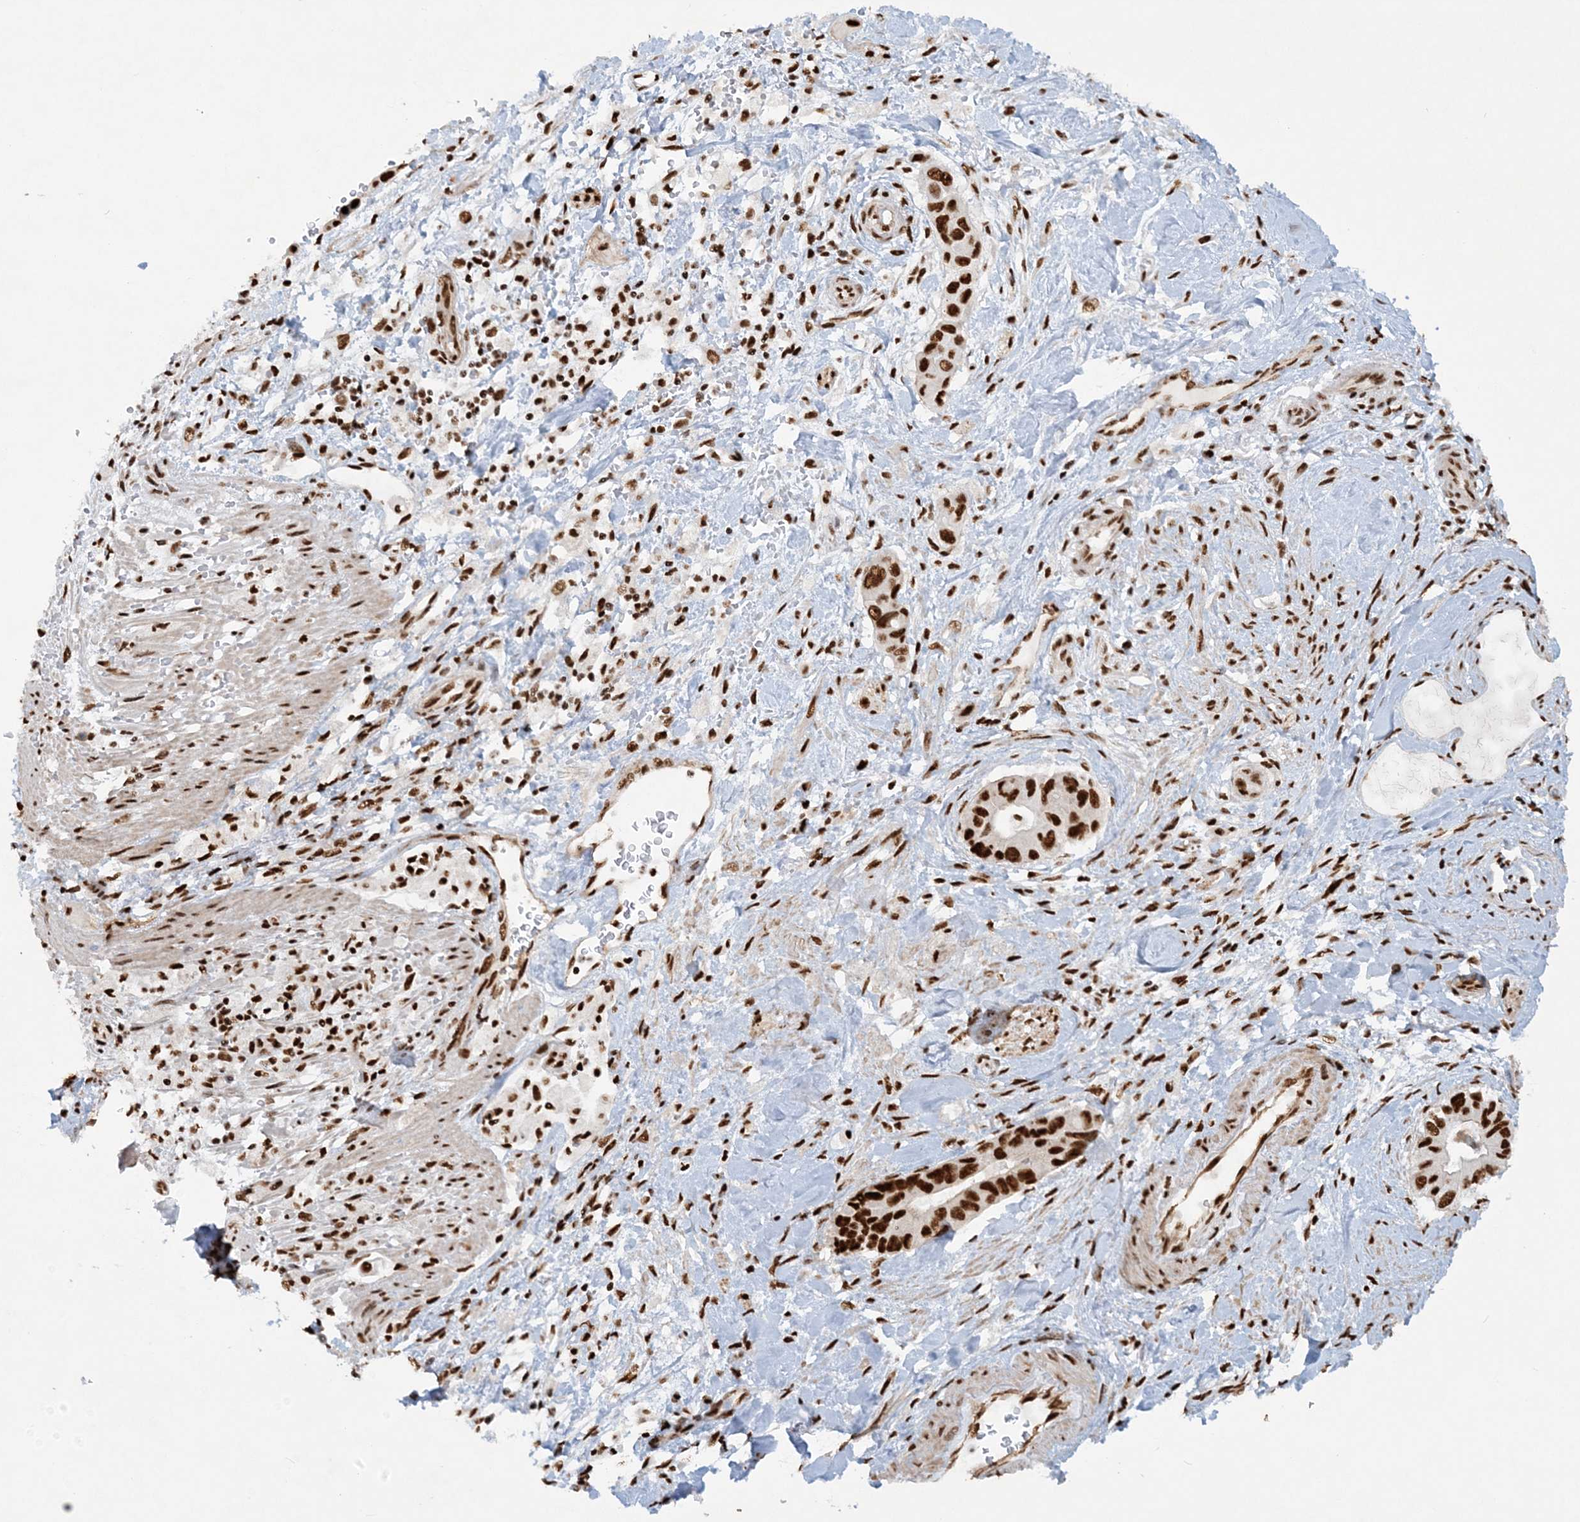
{"staining": {"intensity": "strong", "quantity": ">75%", "location": "nuclear"}, "tissue": "pancreatic cancer", "cell_type": "Tumor cells", "image_type": "cancer", "snomed": [{"axis": "morphology", "description": "Adenocarcinoma, NOS"}, {"axis": "topography", "description": "Pancreas"}], "caption": "Tumor cells demonstrate high levels of strong nuclear staining in approximately >75% of cells in pancreatic cancer. The staining was performed using DAB (3,3'-diaminobenzidine), with brown indicating positive protein expression. Nuclei are stained blue with hematoxylin.", "gene": "DELE1", "patient": {"sex": "male", "age": 68}}